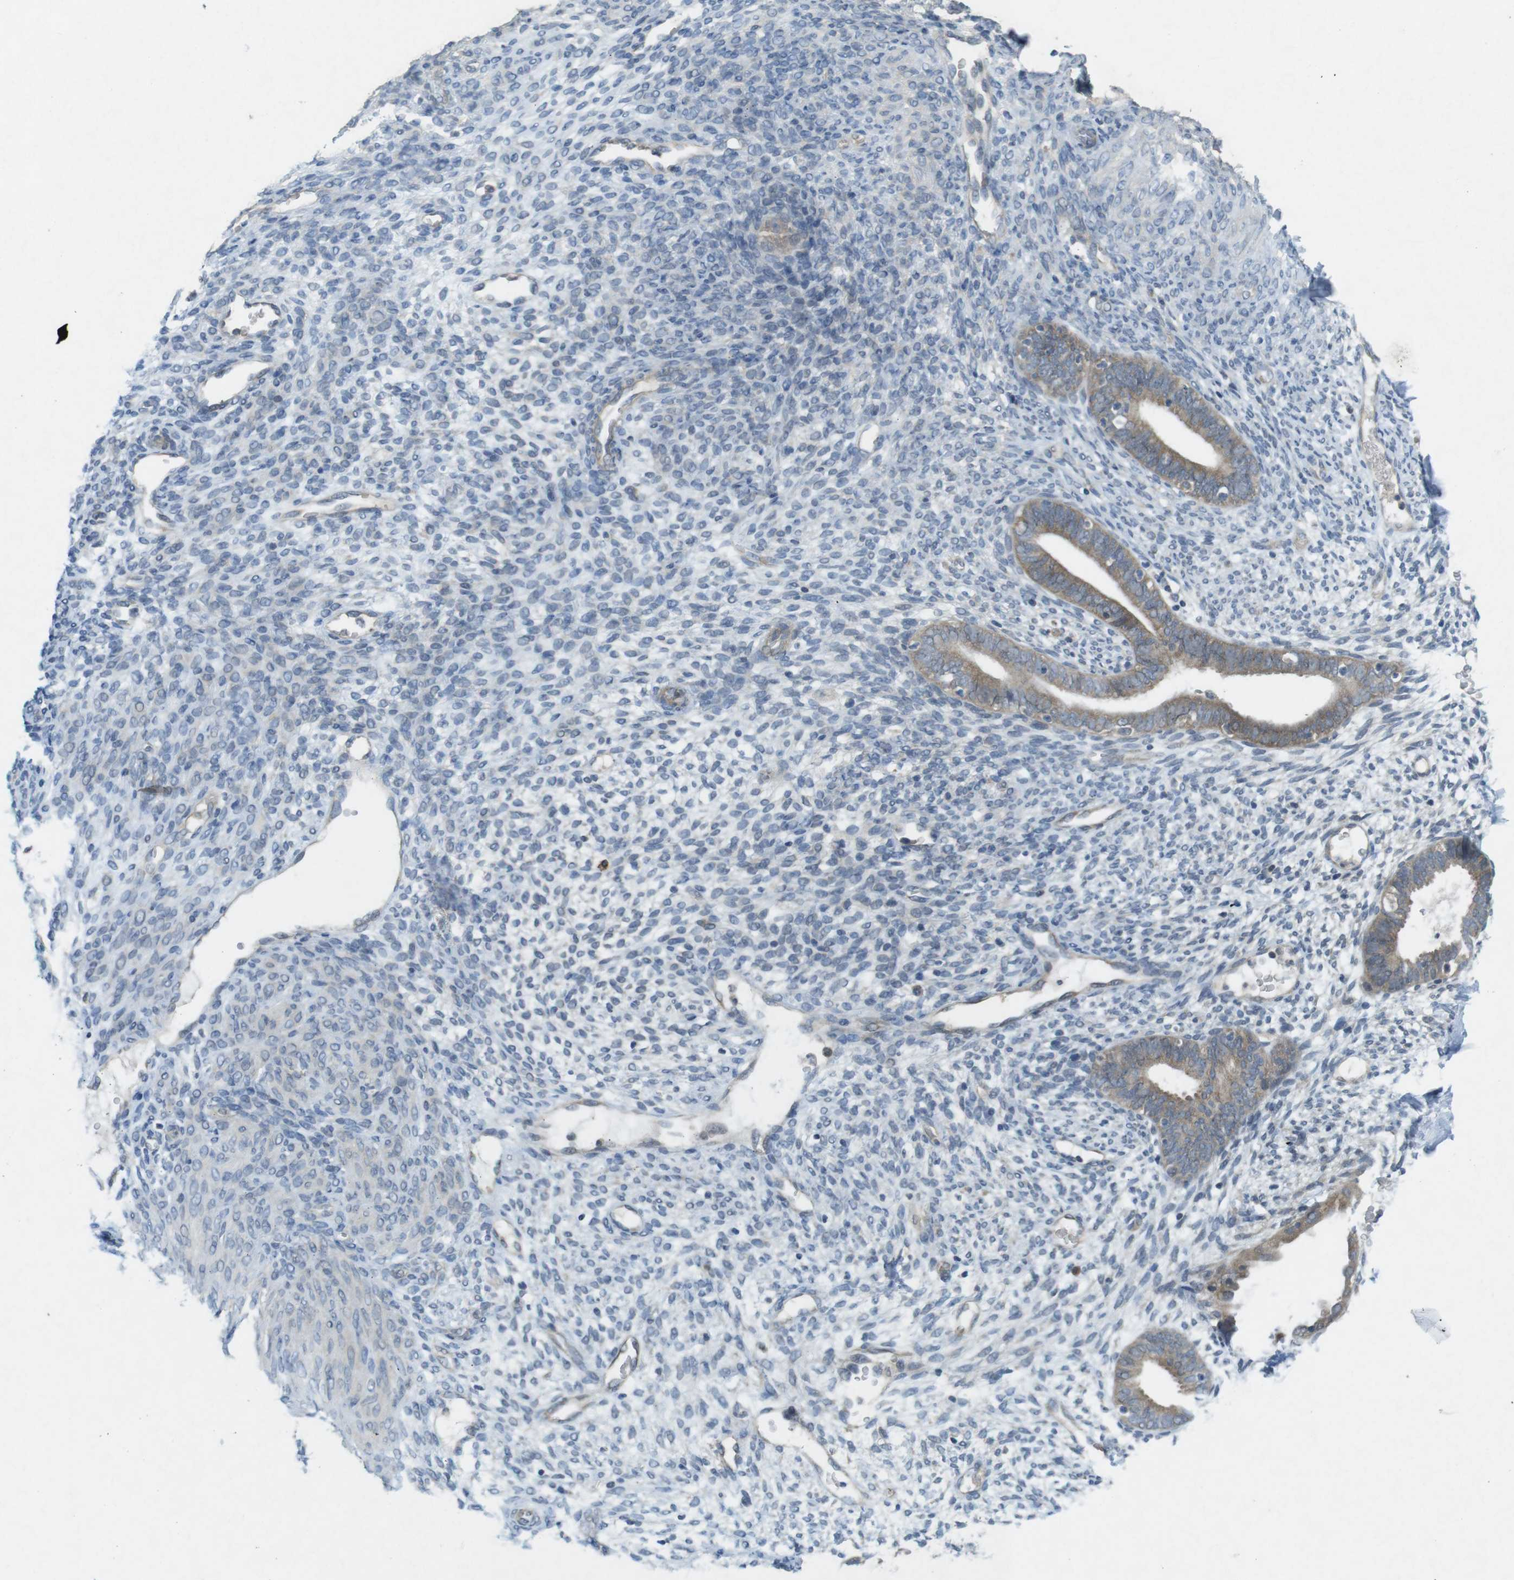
{"staining": {"intensity": "negative", "quantity": "none", "location": "none"}, "tissue": "endometrium", "cell_type": "Cells in endometrial stroma", "image_type": "normal", "snomed": [{"axis": "morphology", "description": "Normal tissue, NOS"}, {"axis": "morphology", "description": "Atrophy, NOS"}, {"axis": "topography", "description": "Uterus"}, {"axis": "topography", "description": "Endometrium"}], "caption": "This is an IHC photomicrograph of normal endometrium. There is no expression in cells in endometrial stroma.", "gene": "SUGT1", "patient": {"sex": "female", "age": 68}}